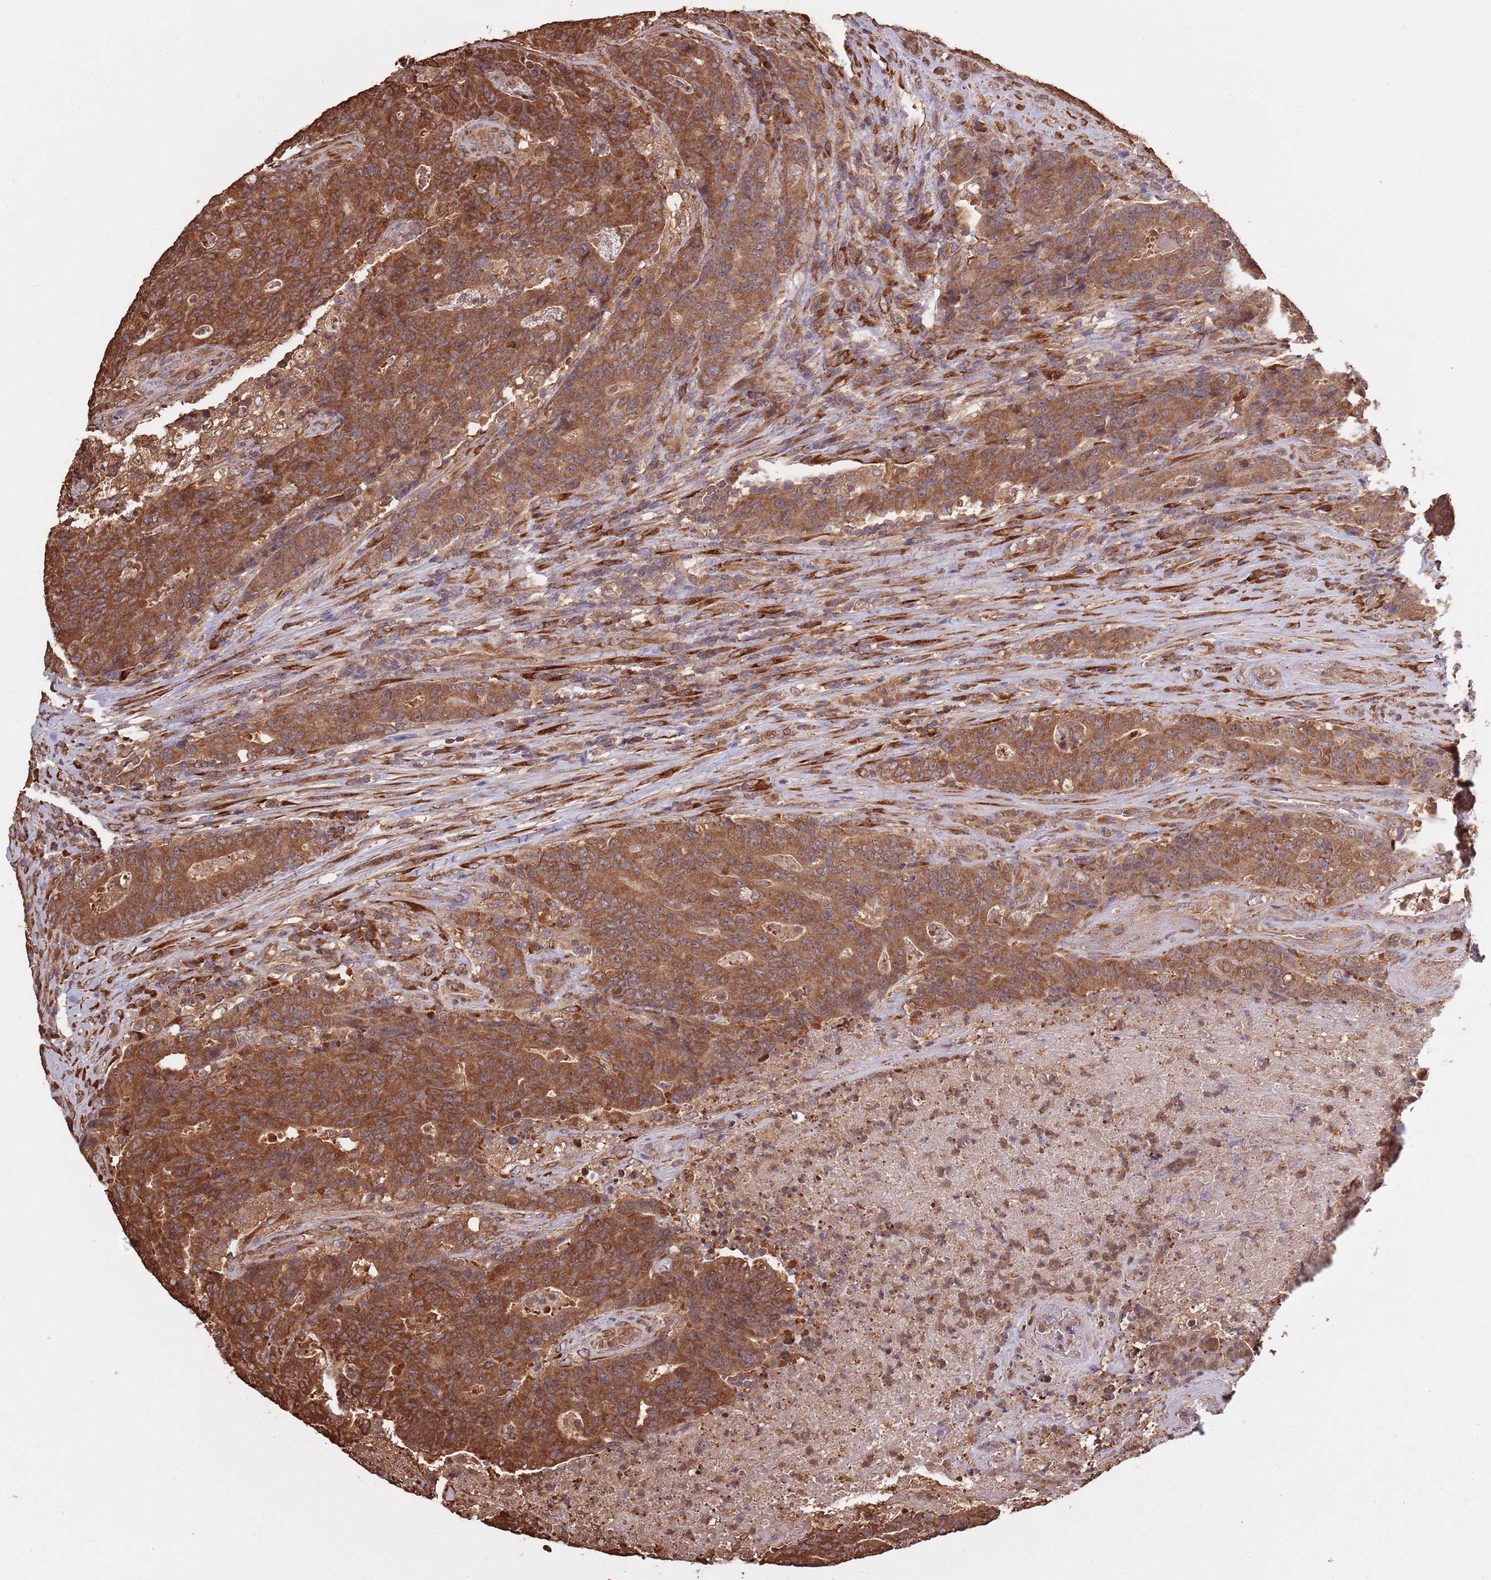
{"staining": {"intensity": "strong", "quantity": ">75%", "location": "cytoplasmic/membranous"}, "tissue": "colorectal cancer", "cell_type": "Tumor cells", "image_type": "cancer", "snomed": [{"axis": "morphology", "description": "Adenocarcinoma, NOS"}, {"axis": "topography", "description": "Colon"}], "caption": "A high amount of strong cytoplasmic/membranous positivity is present in approximately >75% of tumor cells in colorectal cancer (adenocarcinoma) tissue. The protein of interest is stained brown, and the nuclei are stained in blue (DAB IHC with brightfield microscopy, high magnification).", "gene": "COG4", "patient": {"sex": "female", "age": 75}}